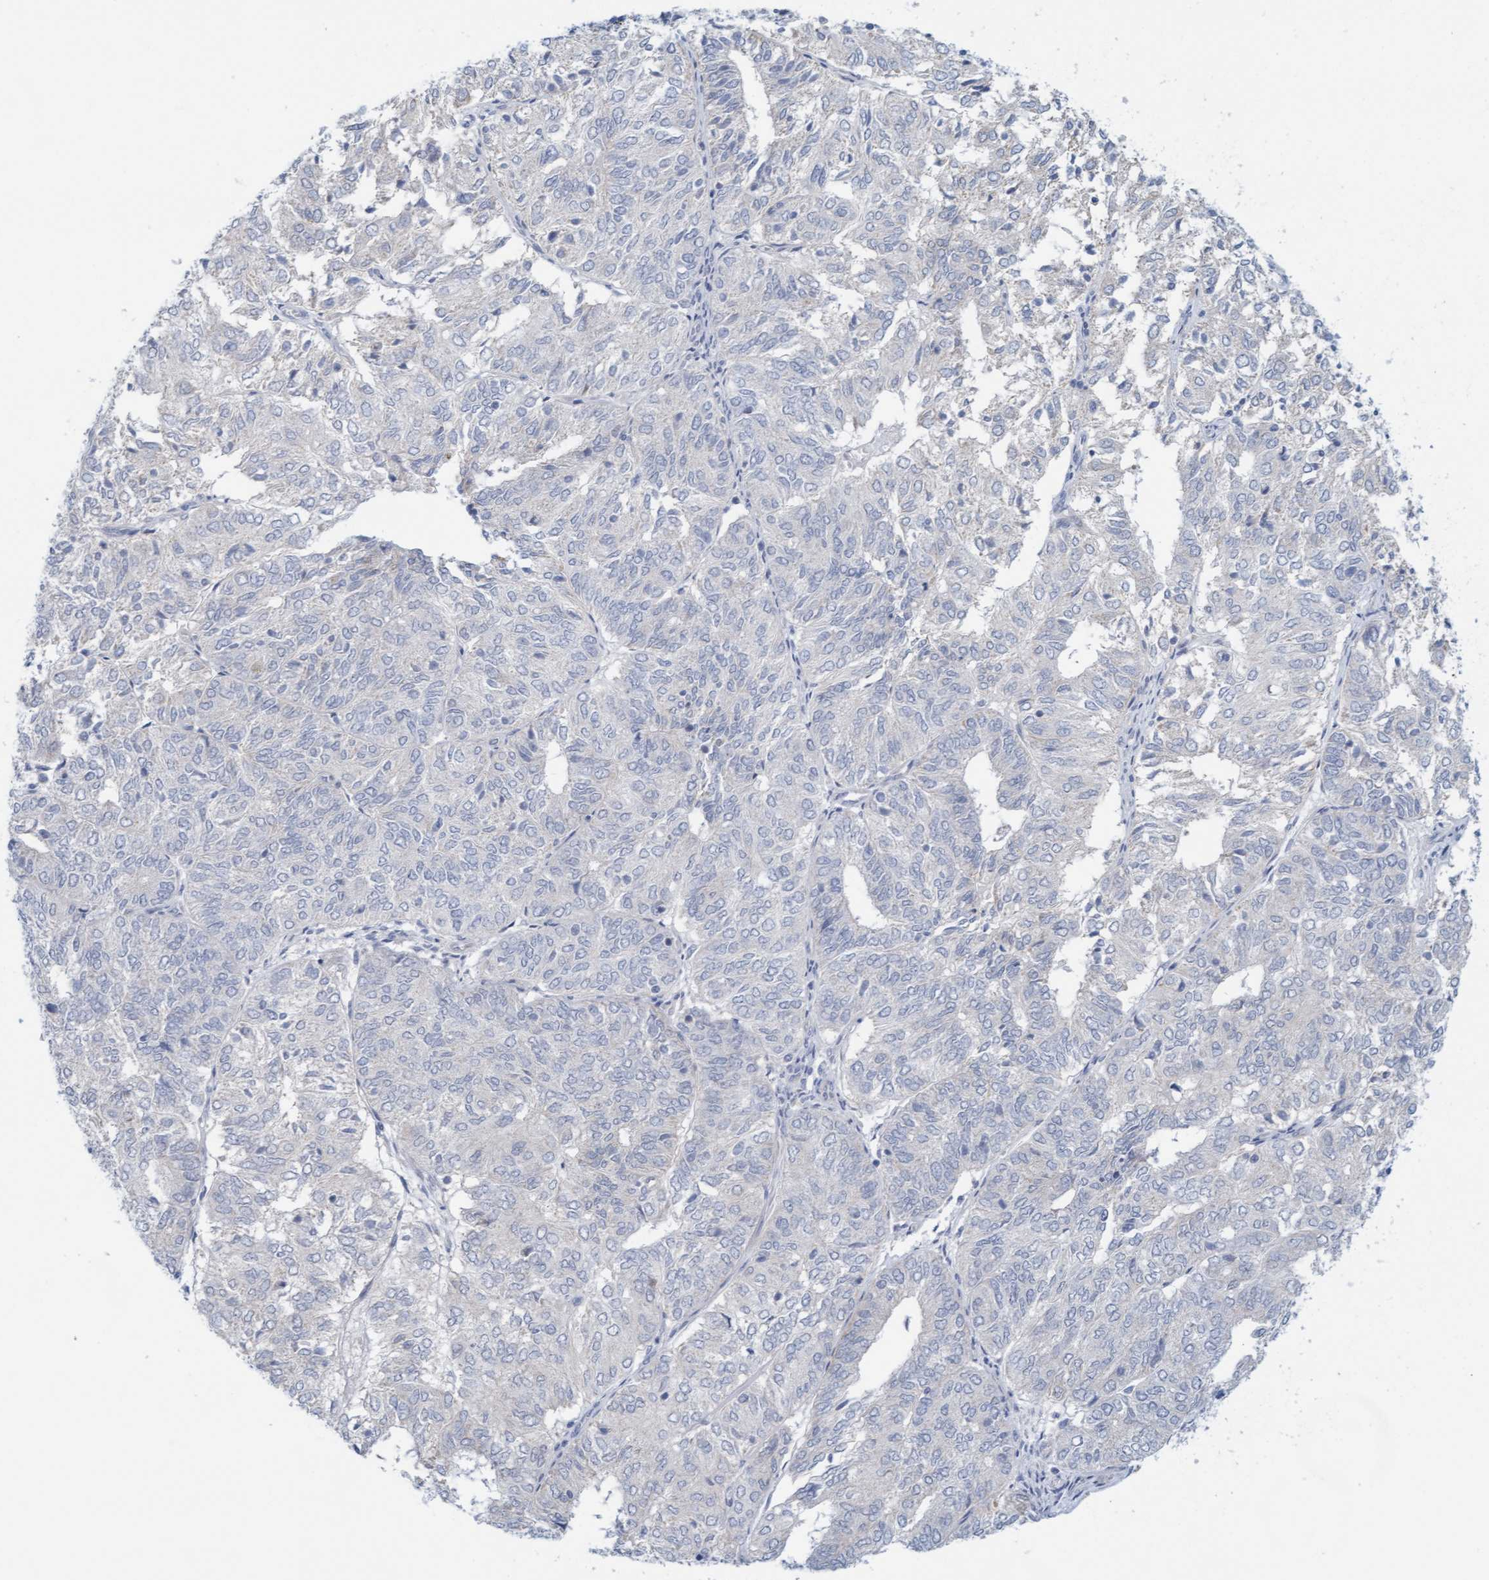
{"staining": {"intensity": "negative", "quantity": "none", "location": "none"}, "tissue": "endometrial cancer", "cell_type": "Tumor cells", "image_type": "cancer", "snomed": [{"axis": "morphology", "description": "Adenocarcinoma, NOS"}, {"axis": "topography", "description": "Uterus"}], "caption": "Photomicrograph shows no protein staining in tumor cells of endometrial cancer tissue.", "gene": "CPA3", "patient": {"sex": "female", "age": 60}}